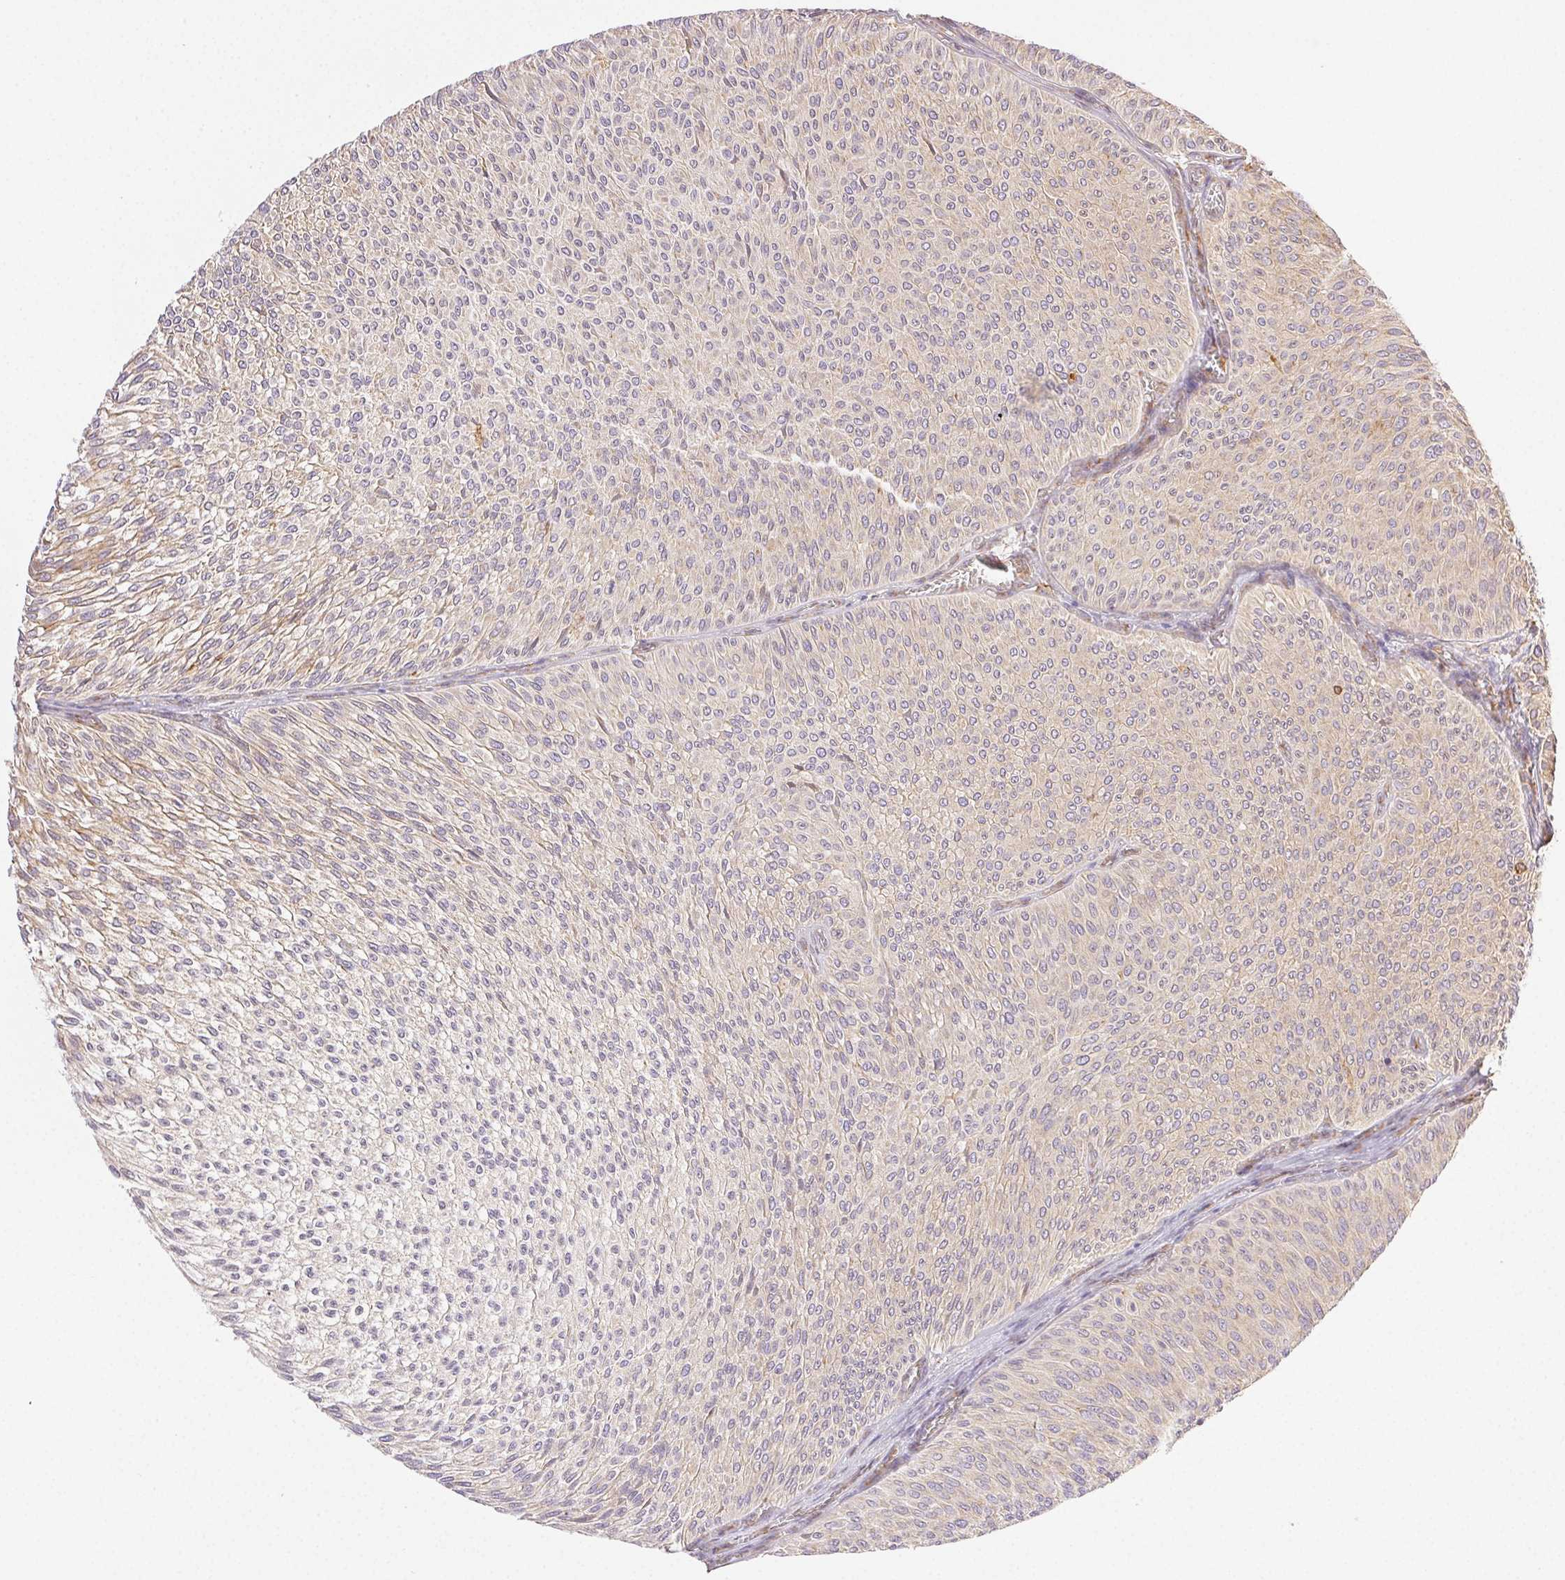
{"staining": {"intensity": "weak", "quantity": "<25%", "location": "cytoplasmic/membranous"}, "tissue": "urothelial cancer", "cell_type": "Tumor cells", "image_type": "cancer", "snomed": [{"axis": "morphology", "description": "Urothelial carcinoma, Low grade"}, {"axis": "topography", "description": "Urinary bladder"}], "caption": "The micrograph shows no significant positivity in tumor cells of urothelial carcinoma (low-grade).", "gene": "ENTREP1", "patient": {"sex": "male", "age": 91}}